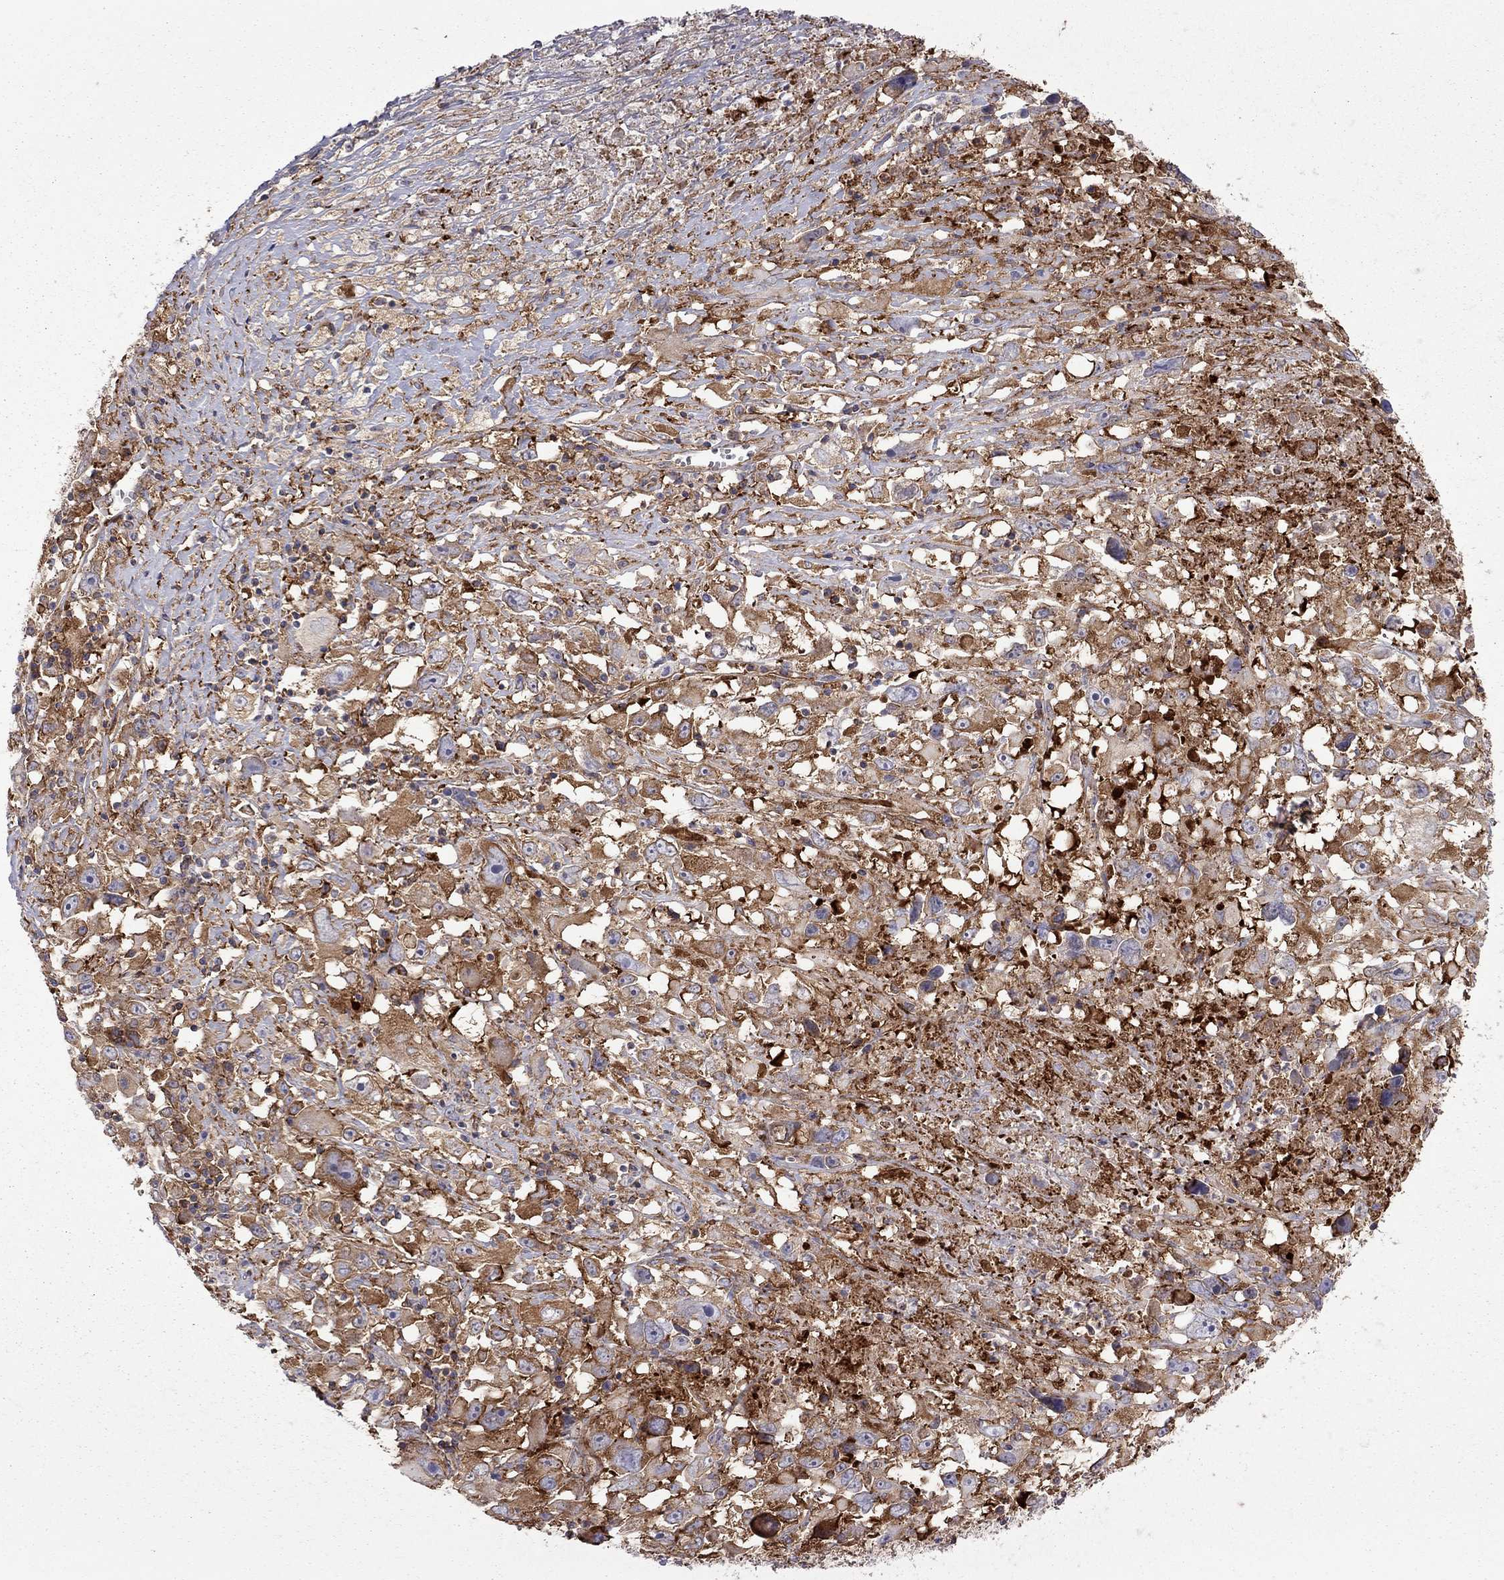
{"staining": {"intensity": "strong", "quantity": ">75%", "location": "cytoplasmic/membranous"}, "tissue": "melanoma", "cell_type": "Tumor cells", "image_type": "cancer", "snomed": [{"axis": "morphology", "description": "Malignant melanoma, Metastatic site"}, {"axis": "topography", "description": "Soft tissue"}], "caption": "The histopathology image shows immunohistochemical staining of melanoma. There is strong cytoplasmic/membranous expression is appreciated in about >75% of tumor cells. (DAB = brown stain, brightfield microscopy at high magnification).", "gene": "EIF4E3", "patient": {"sex": "male", "age": 50}}